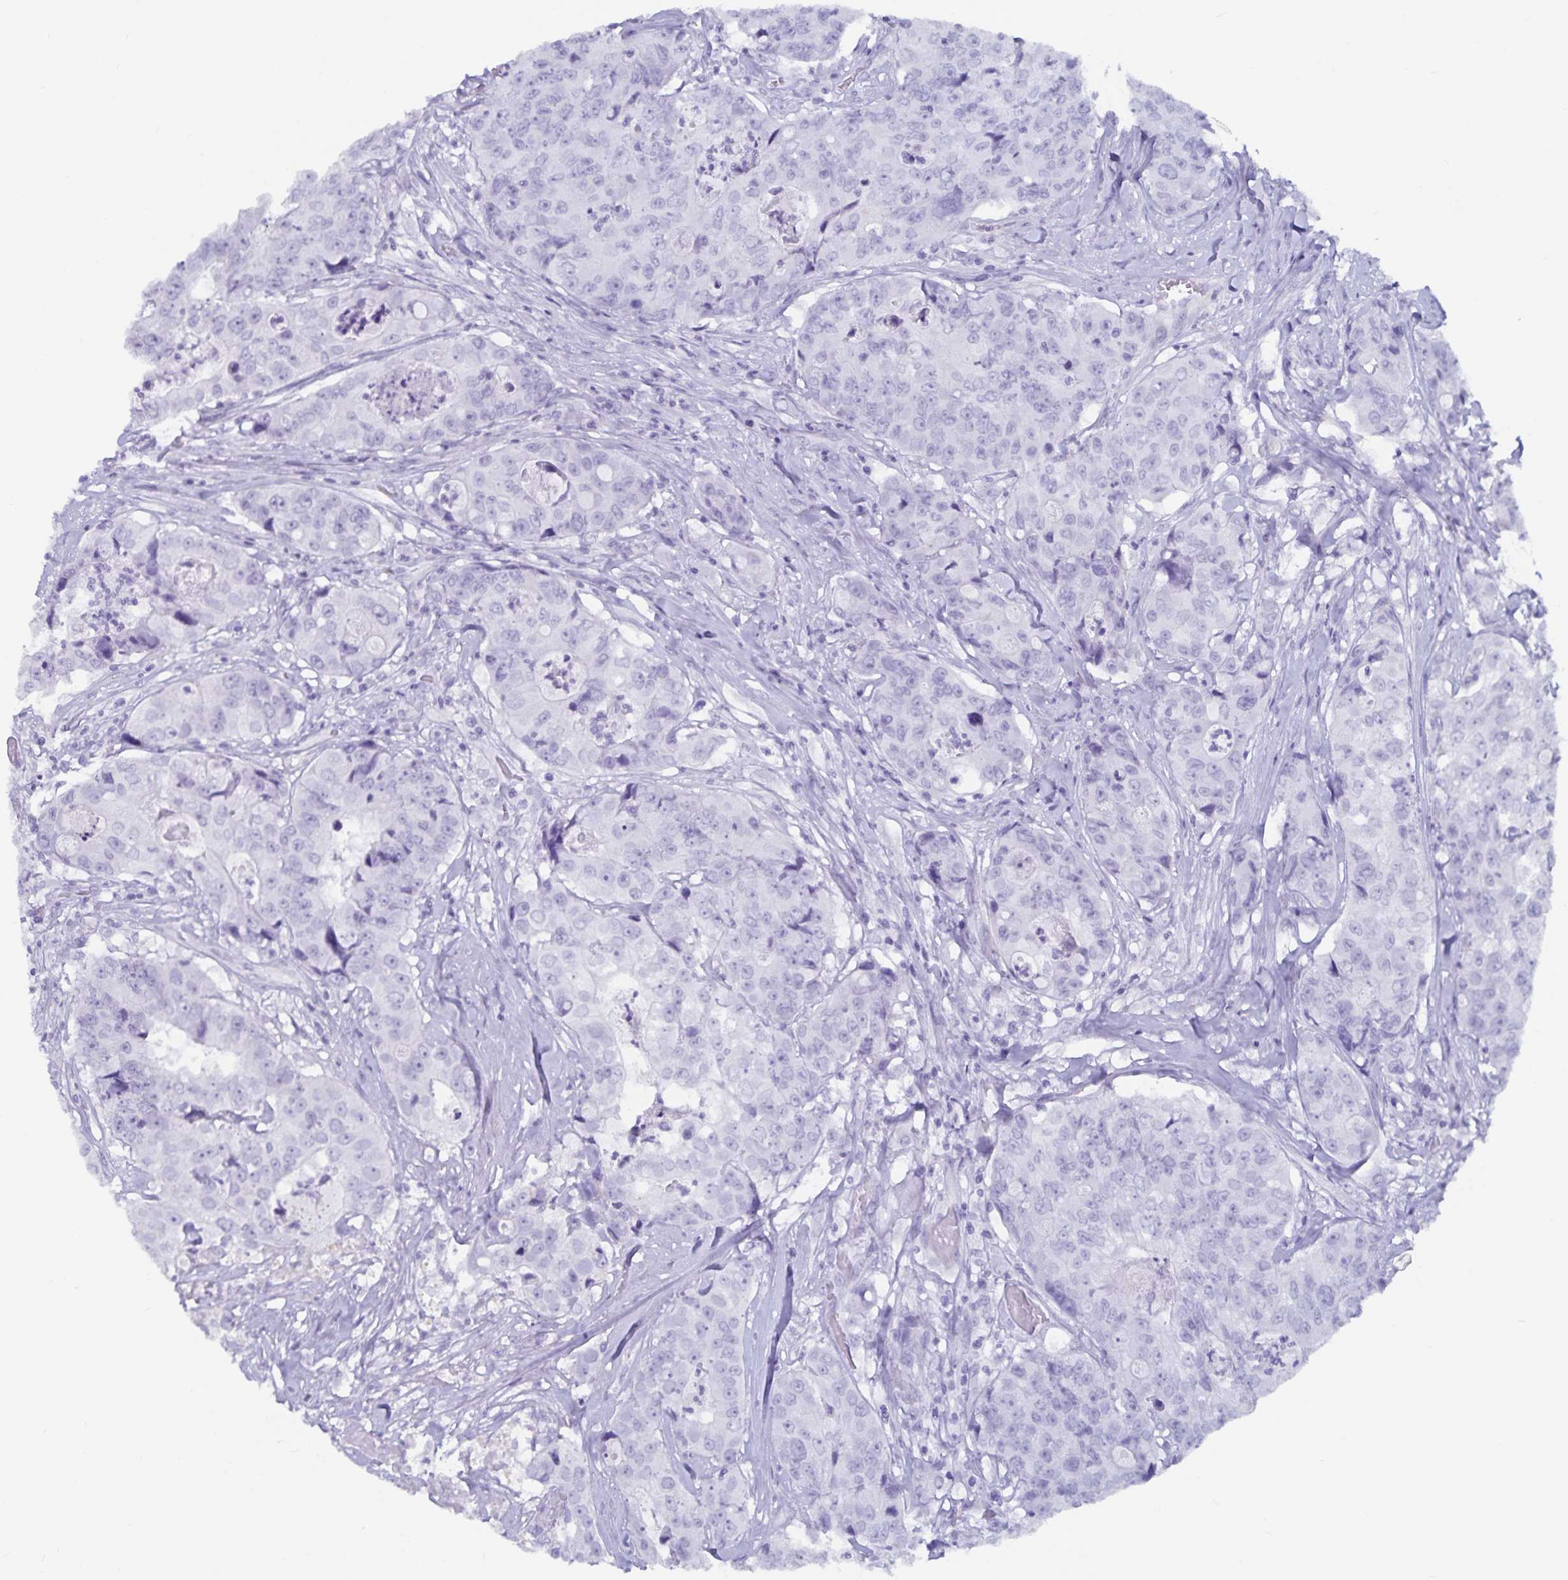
{"staining": {"intensity": "negative", "quantity": "none", "location": "none"}, "tissue": "colorectal cancer", "cell_type": "Tumor cells", "image_type": "cancer", "snomed": [{"axis": "morphology", "description": "Adenocarcinoma, NOS"}, {"axis": "topography", "description": "Rectum"}], "caption": "There is no significant expression in tumor cells of colorectal adenocarcinoma.", "gene": "GPR137", "patient": {"sex": "female", "age": 62}}